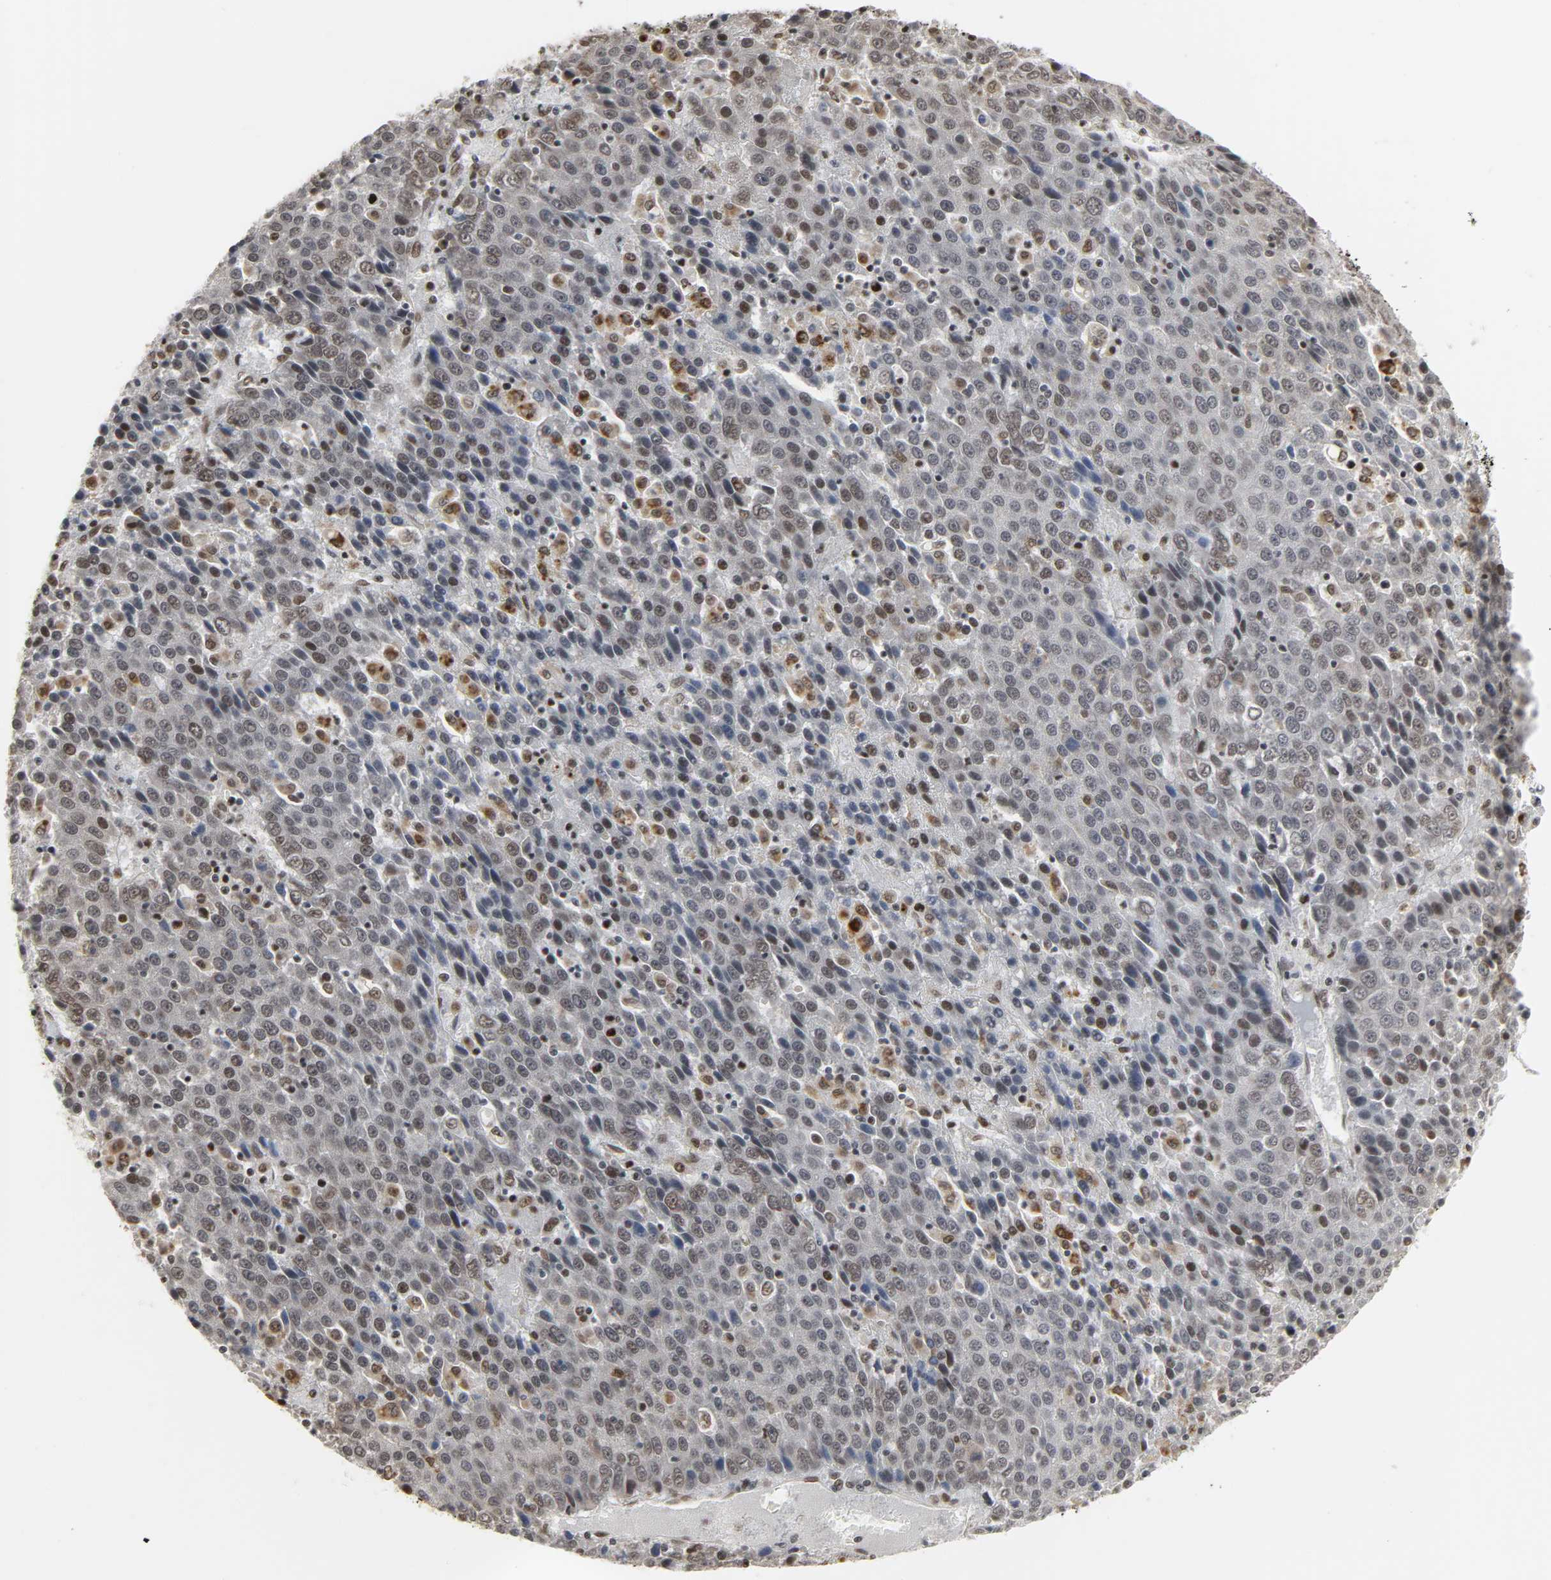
{"staining": {"intensity": "moderate", "quantity": "<25%", "location": "nuclear"}, "tissue": "liver cancer", "cell_type": "Tumor cells", "image_type": "cancer", "snomed": [{"axis": "morphology", "description": "Carcinoma, Hepatocellular, NOS"}, {"axis": "topography", "description": "Liver"}], "caption": "A photomicrograph showing moderate nuclear expression in approximately <25% of tumor cells in liver cancer, as visualized by brown immunohistochemical staining.", "gene": "DAZAP1", "patient": {"sex": "female", "age": 53}}